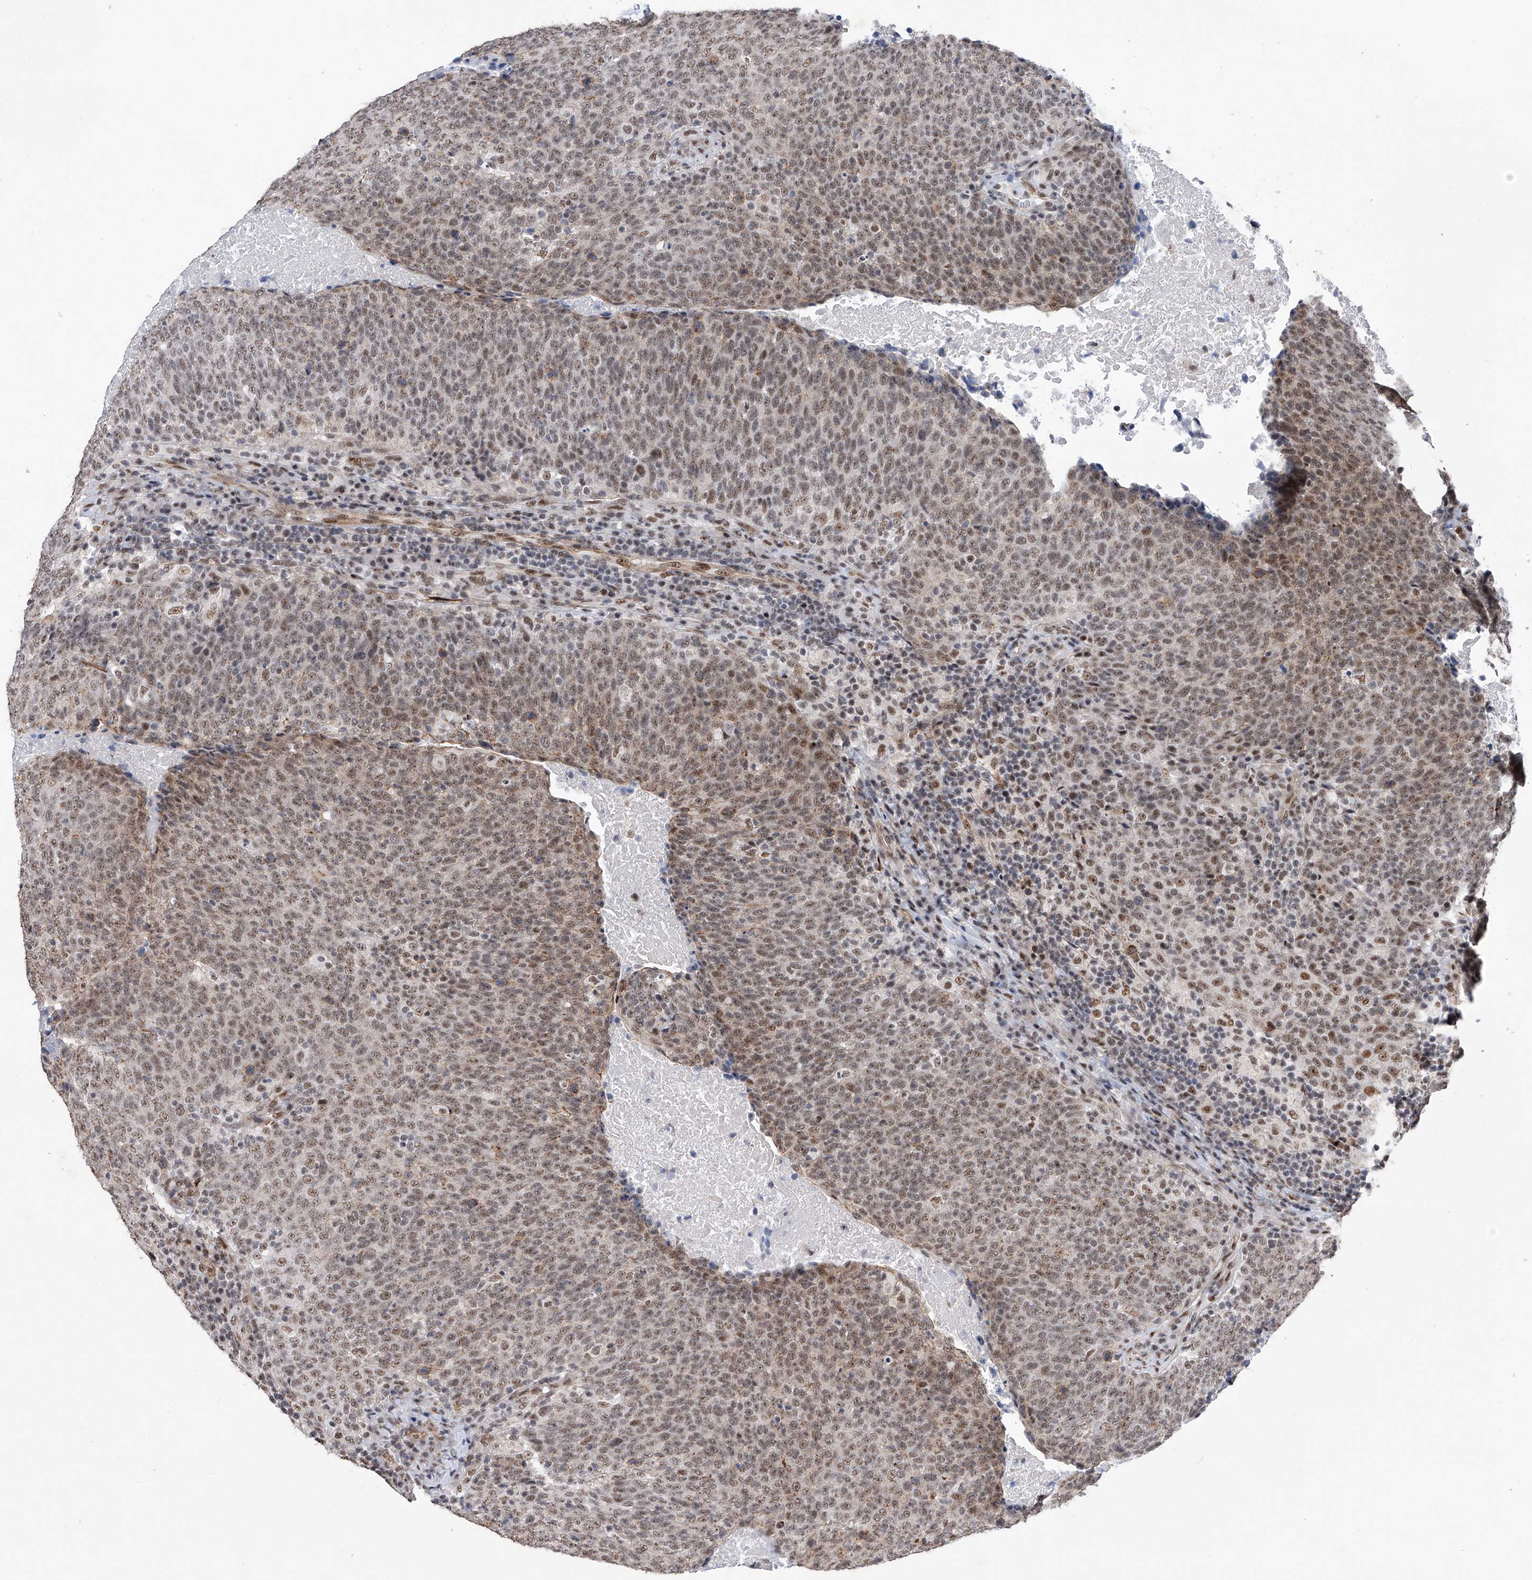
{"staining": {"intensity": "moderate", "quantity": ">75%", "location": "cytoplasmic/membranous,nuclear"}, "tissue": "head and neck cancer", "cell_type": "Tumor cells", "image_type": "cancer", "snomed": [{"axis": "morphology", "description": "Squamous cell carcinoma, NOS"}, {"axis": "morphology", "description": "Squamous cell carcinoma, metastatic, NOS"}, {"axis": "topography", "description": "Lymph node"}, {"axis": "topography", "description": "Head-Neck"}], "caption": "Human head and neck metastatic squamous cell carcinoma stained with a brown dye exhibits moderate cytoplasmic/membranous and nuclear positive positivity in about >75% of tumor cells.", "gene": "NFATC4", "patient": {"sex": "male", "age": 62}}